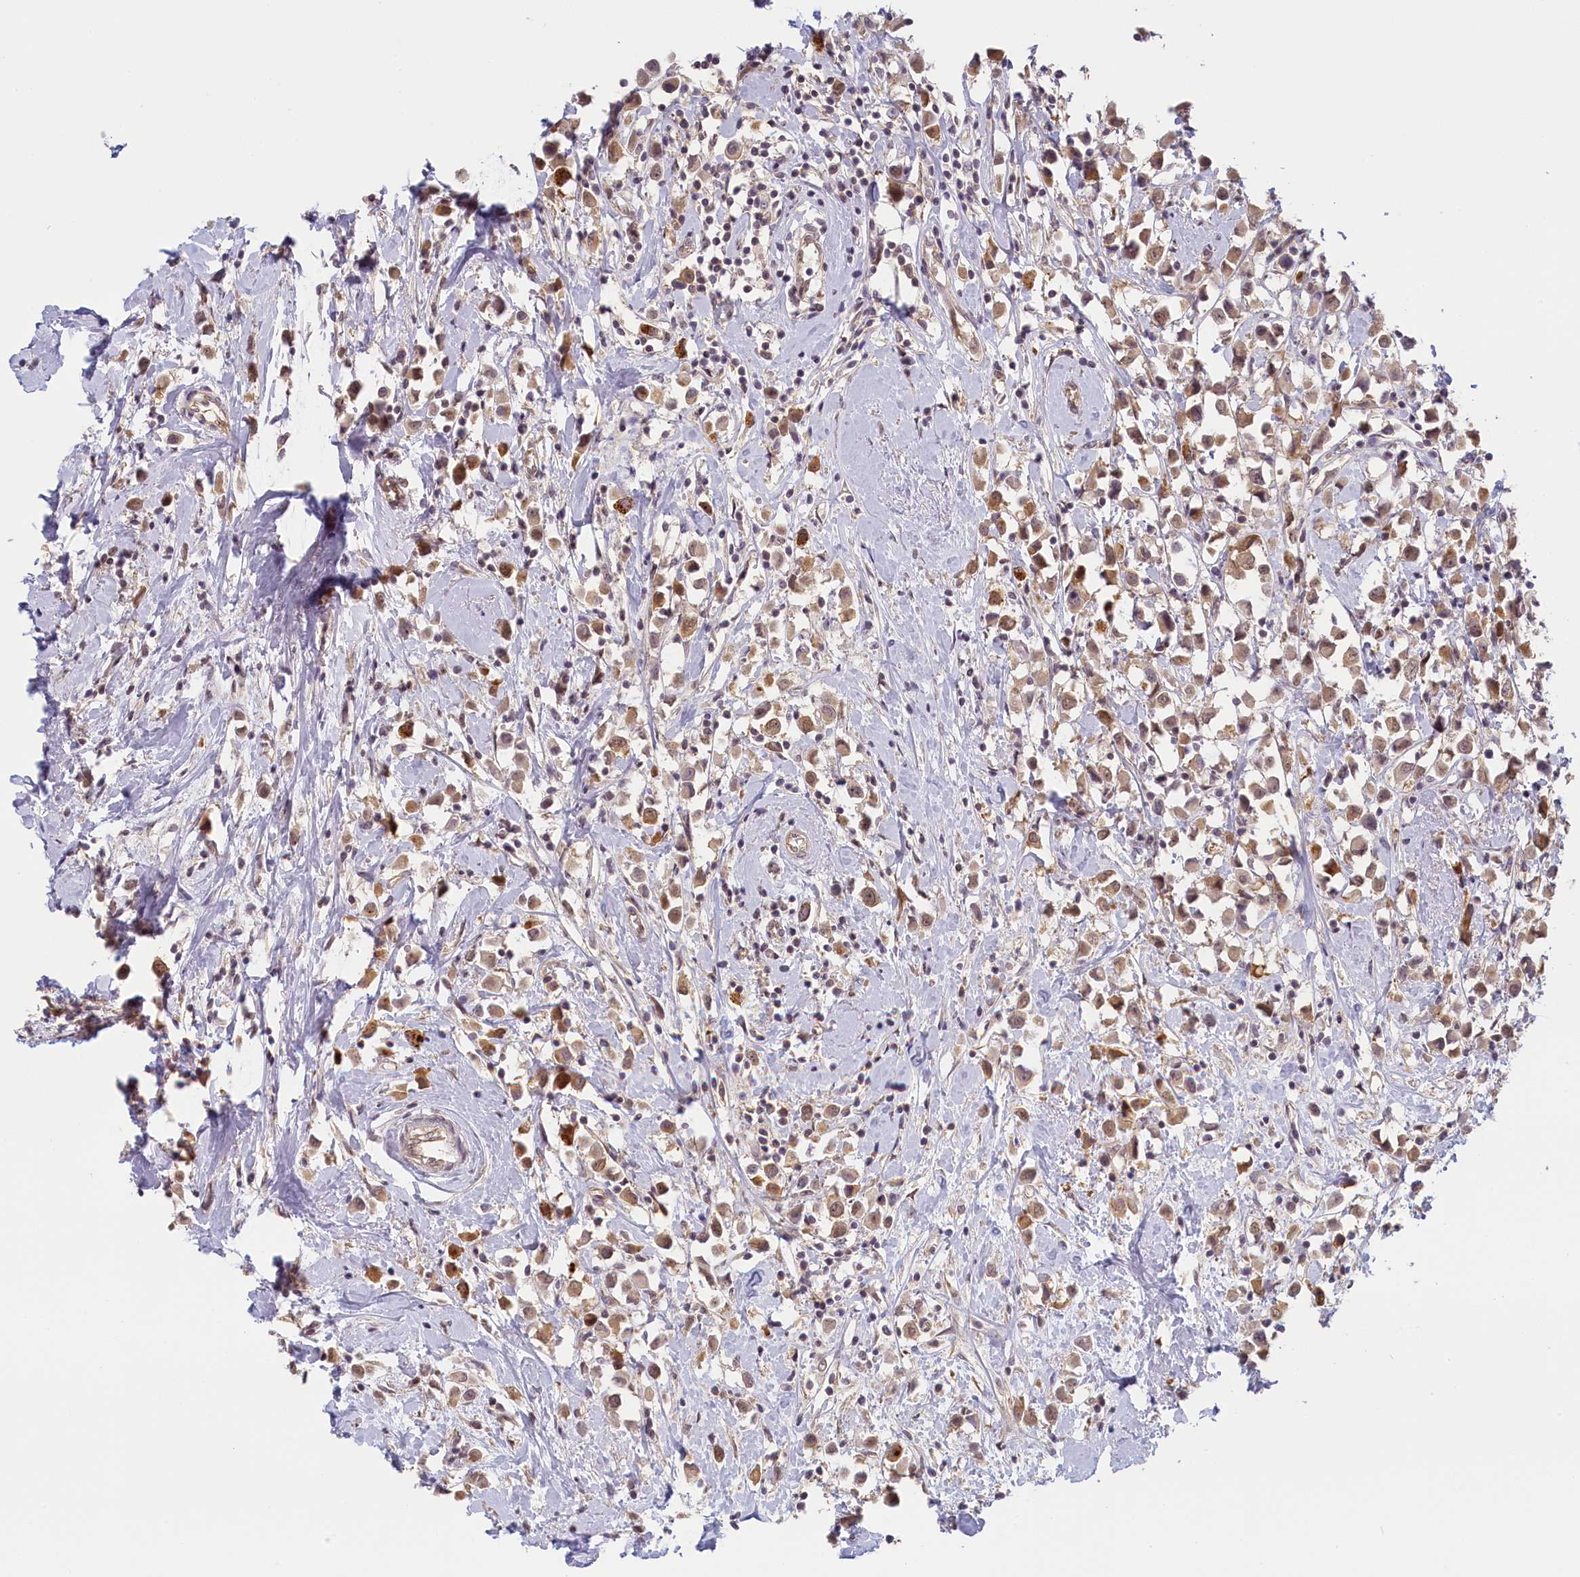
{"staining": {"intensity": "moderate", "quantity": ">75%", "location": "cytoplasmic/membranous"}, "tissue": "breast cancer", "cell_type": "Tumor cells", "image_type": "cancer", "snomed": [{"axis": "morphology", "description": "Duct carcinoma"}, {"axis": "topography", "description": "Breast"}], "caption": "Protein expression analysis of intraductal carcinoma (breast) shows moderate cytoplasmic/membranous positivity in about >75% of tumor cells.", "gene": "C19orf44", "patient": {"sex": "female", "age": 61}}